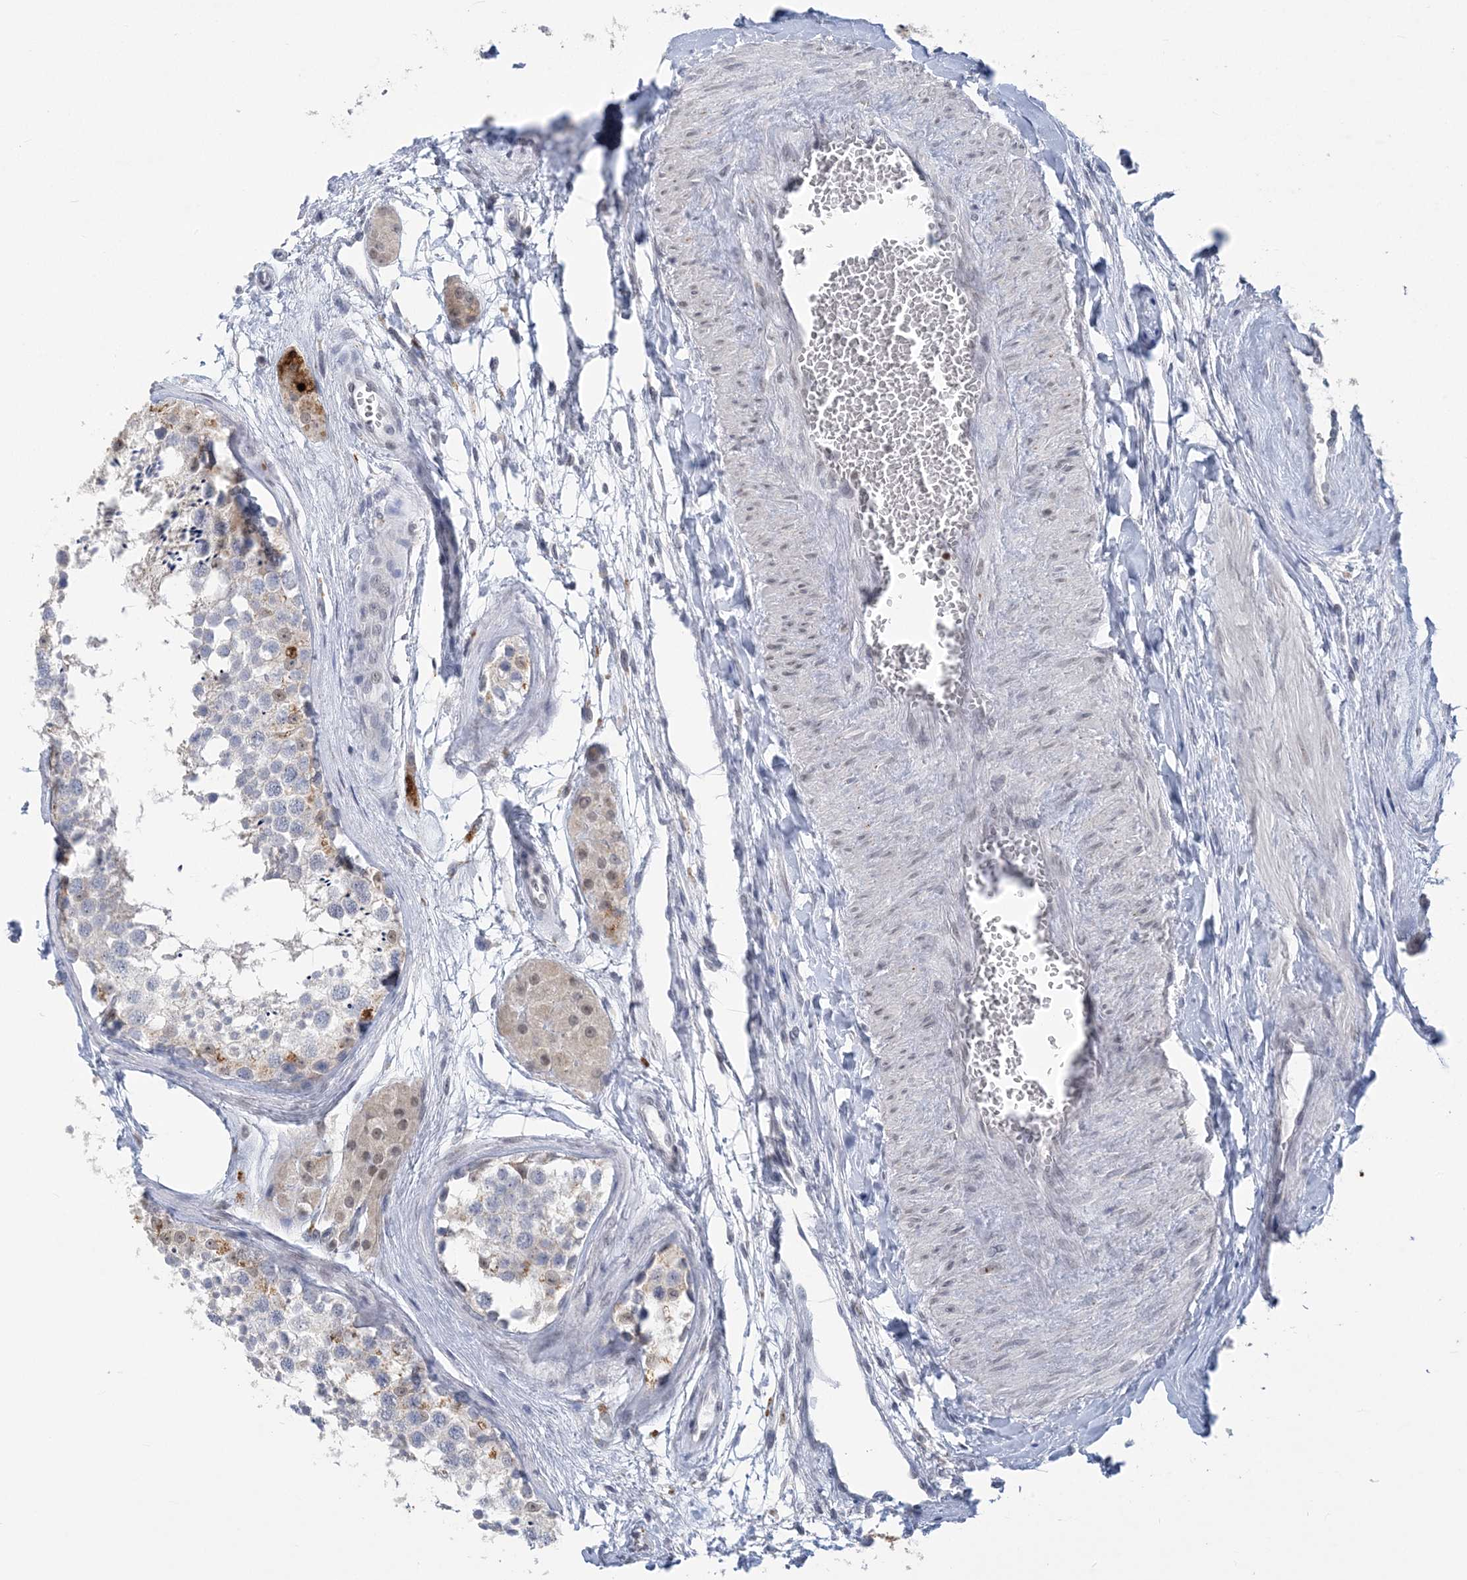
{"staining": {"intensity": "weak", "quantity": "<25%", "location": "nuclear"}, "tissue": "testis", "cell_type": "Cells in seminiferous ducts", "image_type": "normal", "snomed": [{"axis": "morphology", "description": "Normal tissue, NOS"}, {"axis": "topography", "description": "Testis"}], "caption": "Cells in seminiferous ducts are negative for protein expression in benign human testis. (IHC, brightfield microscopy, high magnification).", "gene": "ZBTB7A", "patient": {"sex": "male", "age": 56}}